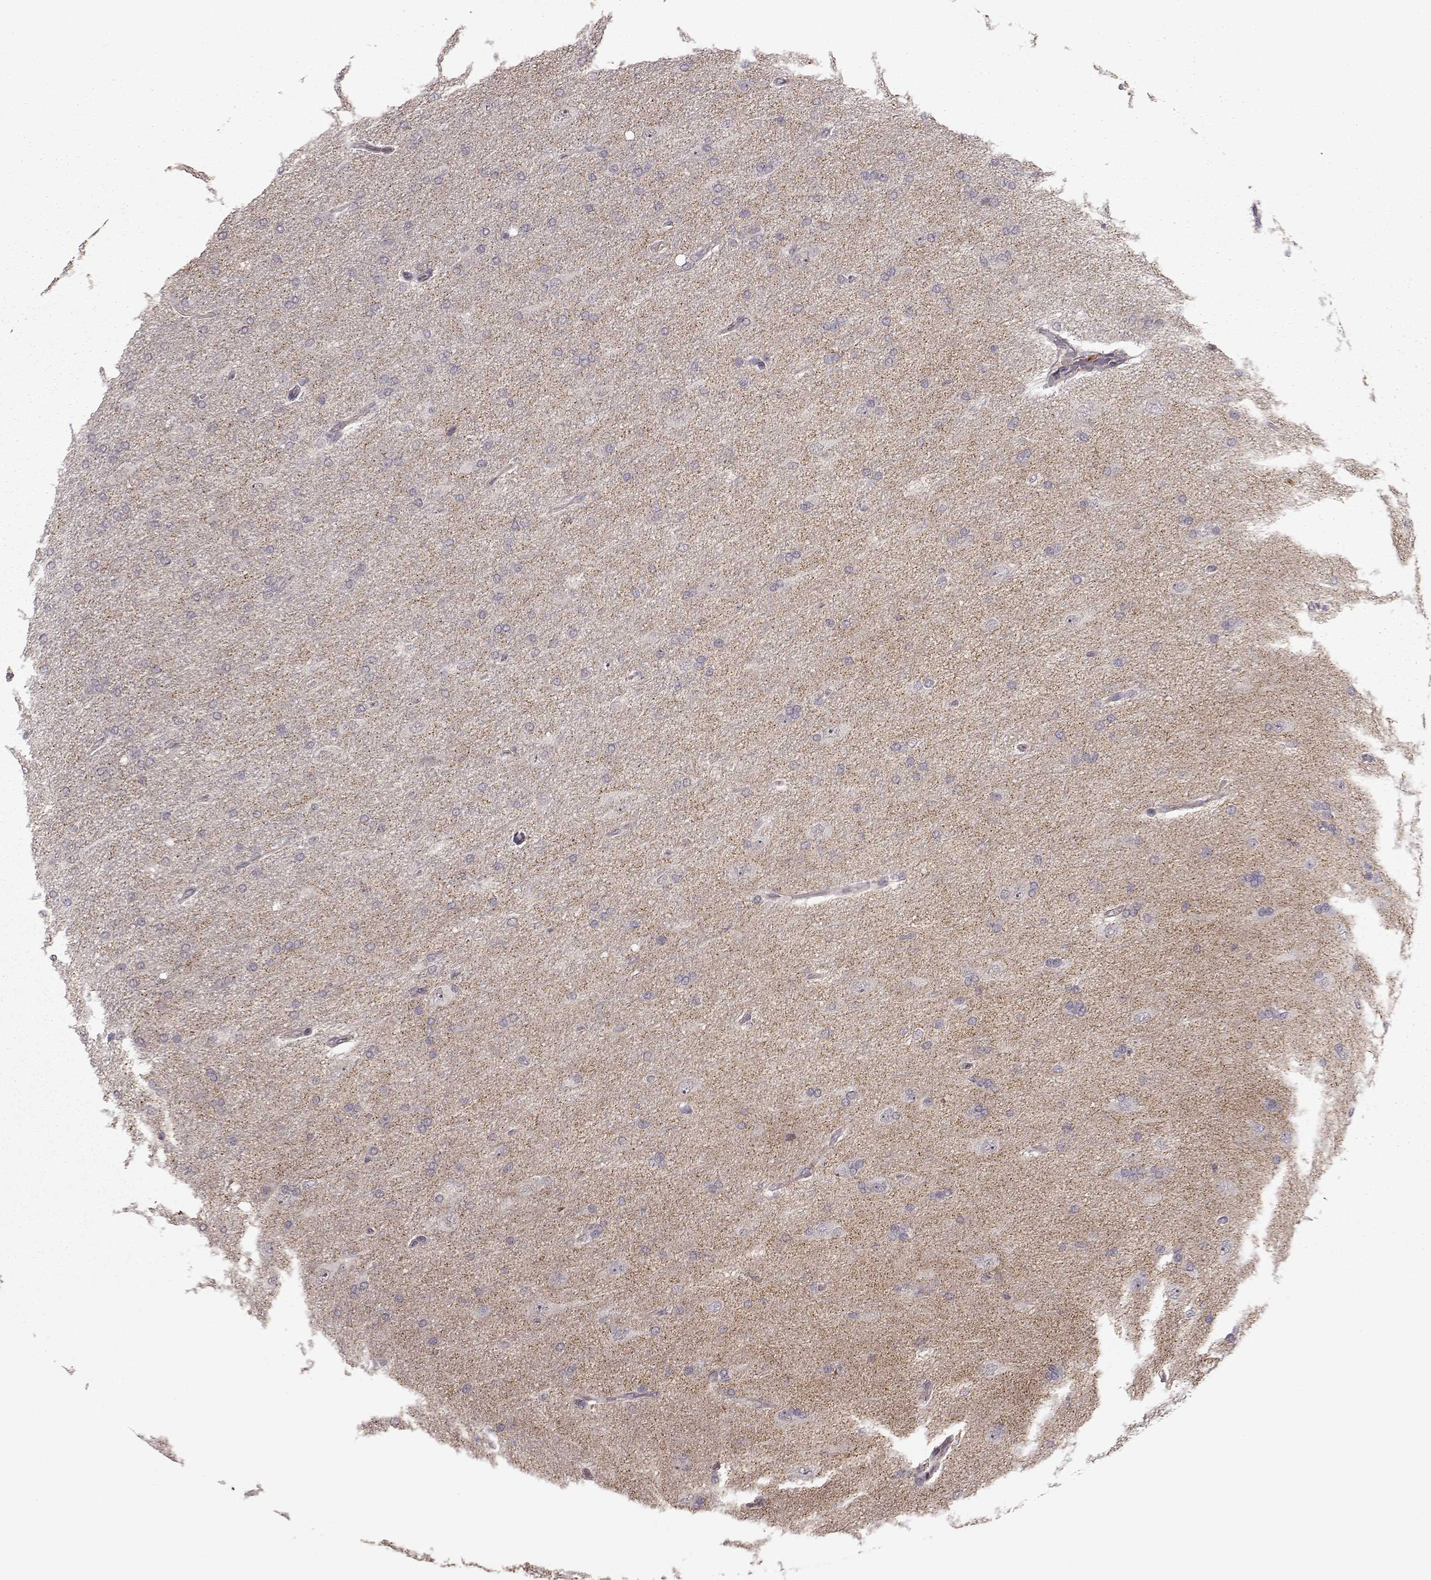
{"staining": {"intensity": "negative", "quantity": "none", "location": "none"}, "tissue": "glioma", "cell_type": "Tumor cells", "image_type": "cancer", "snomed": [{"axis": "morphology", "description": "Glioma, malignant, High grade"}, {"axis": "topography", "description": "Cerebral cortex"}], "caption": "High magnification brightfield microscopy of glioma stained with DAB (3,3'-diaminobenzidine) (brown) and counterstained with hematoxylin (blue): tumor cells show no significant positivity.", "gene": "SLAIN2", "patient": {"sex": "male", "age": 70}}